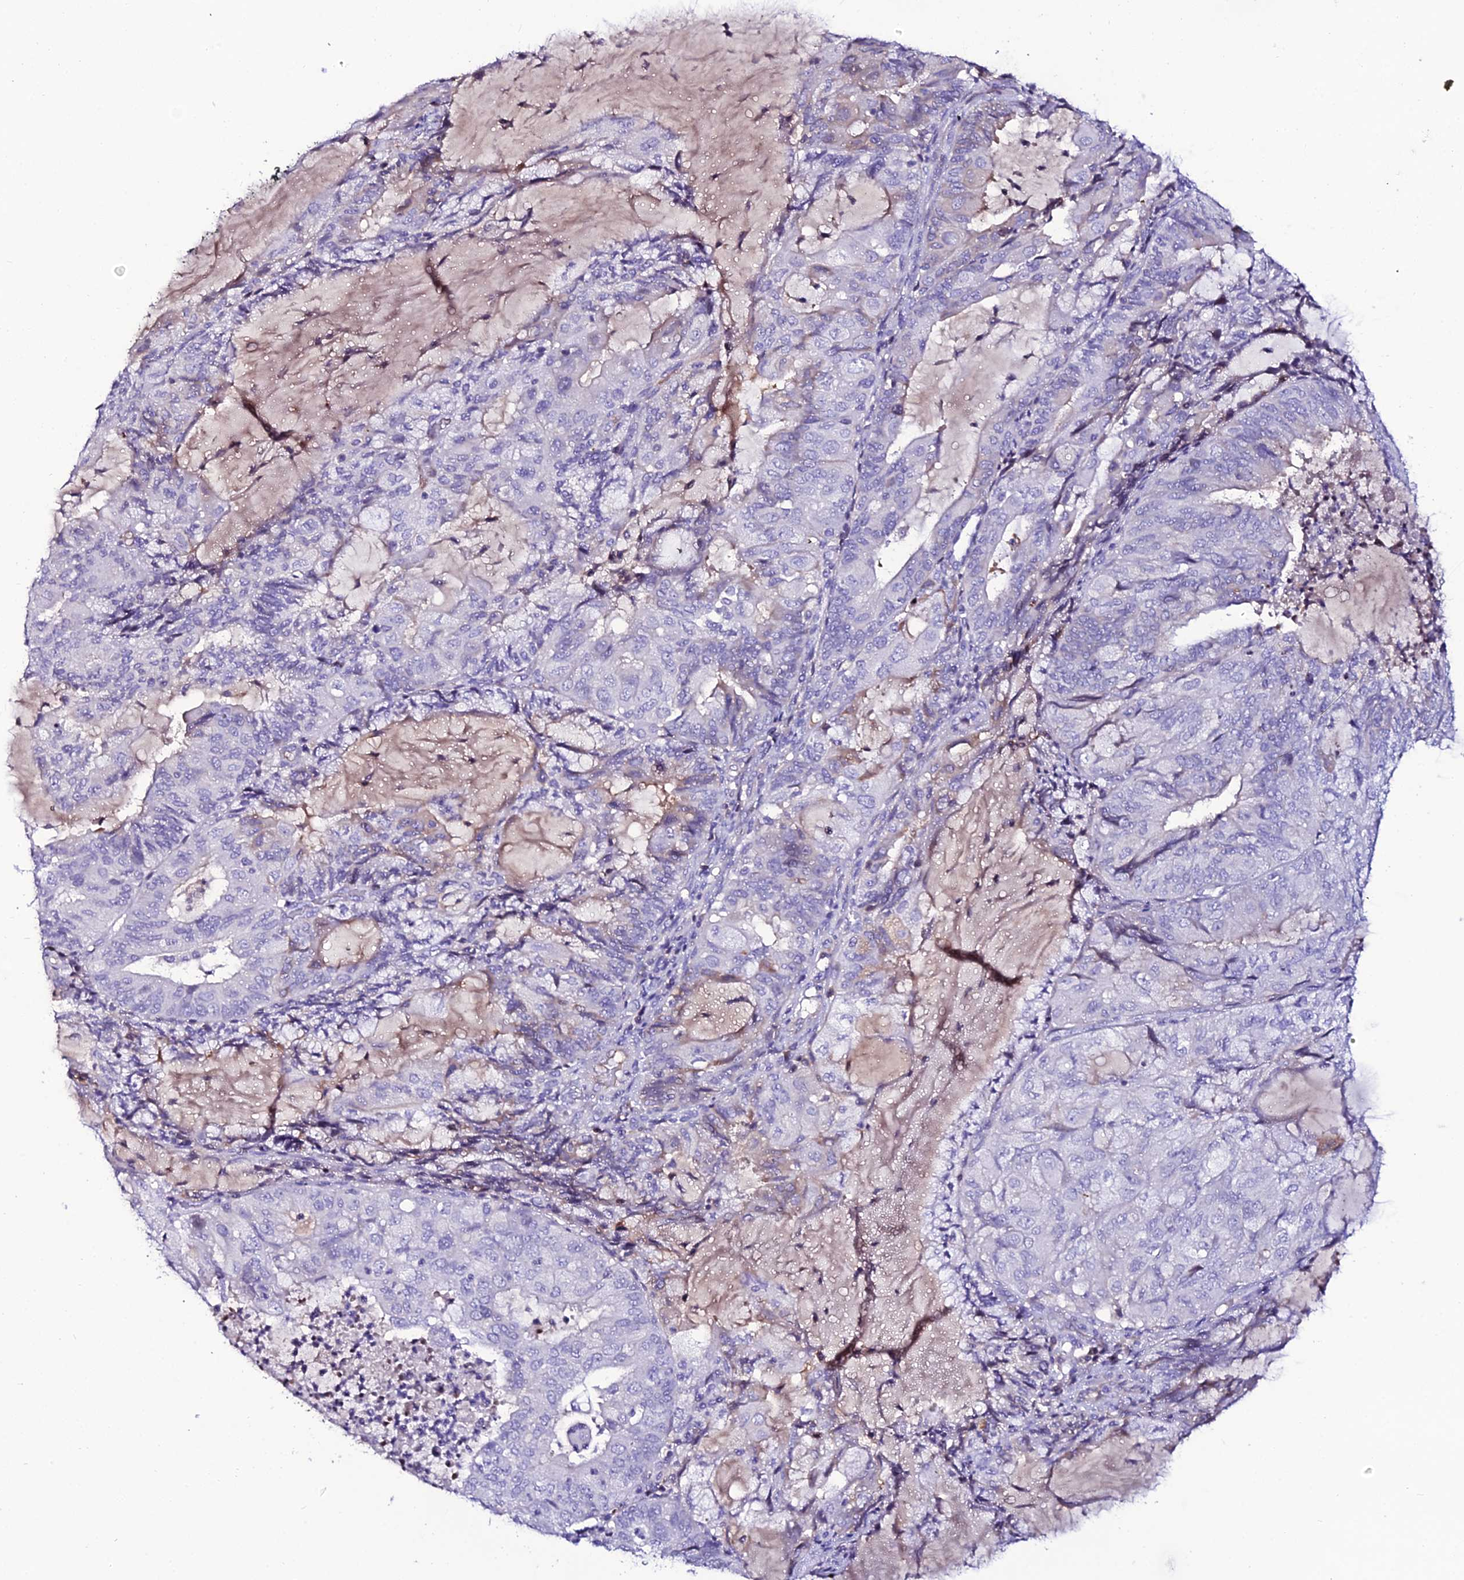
{"staining": {"intensity": "negative", "quantity": "none", "location": "none"}, "tissue": "endometrial cancer", "cell_type": "Tumor cells", "image_type": "cancer", "snomed": [{"axis": "morphology", "description": "Adenocarcinoma, NOS"}, {"axis": "topography", "description": "Endometrium"}], "caption": "The micrograph reveals no staining of tumor cells in endometrial cancer (adenocarcinoma).", "gene": "DEFB132", "patient": {"sex": "female", "age": 81}}